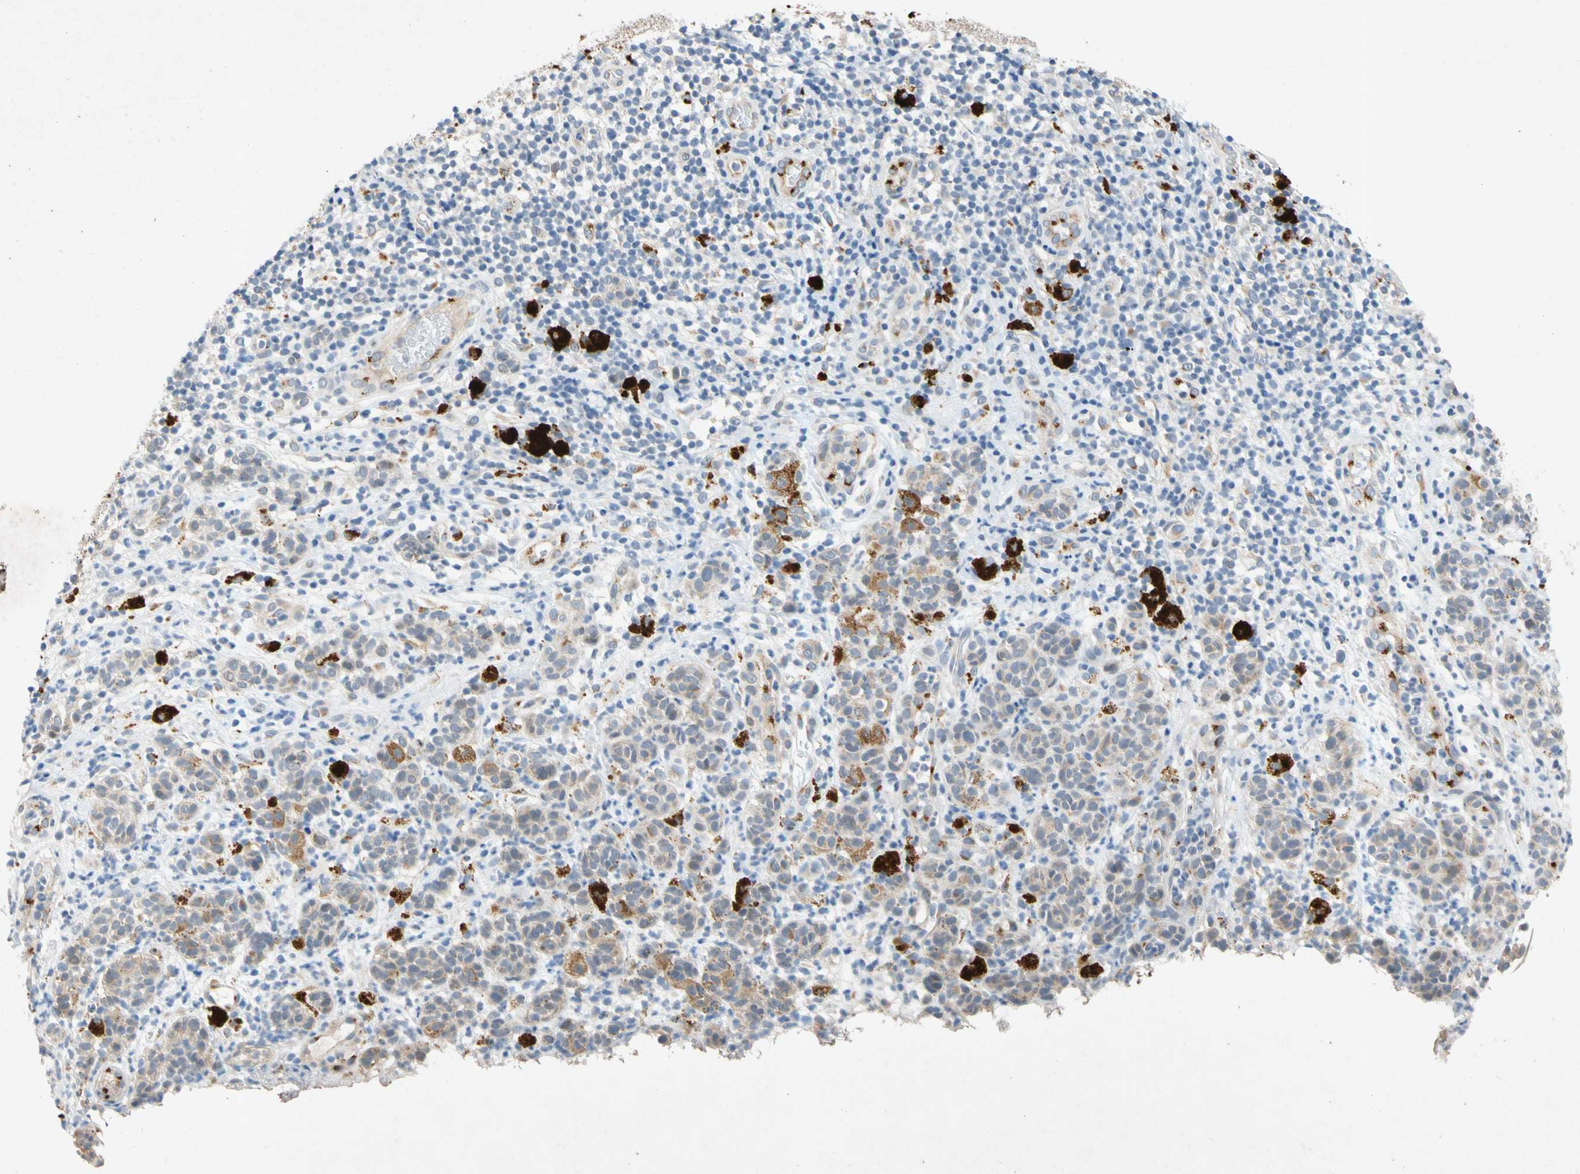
{"staining": {"intensity": "weak", "quantity": "25%-75%", "location": "cytoplasmic/membranous"}, "tissue": "melanoma", "cell_type": "Tumor cells", "image_type": "cancer", "snomed": [{"axis": "morphology", "description": "Malignant melanoma, NOS"}, {"axis": "topography", "description": "Skin"}], "caption": "About 25%-75% of tumor cells in human melanoma reveal weak cytoplasmic/membranous protein staining as visualized by brown immunohistochemical staining.", "gene": "GASK1B", "patient": {"sex": "male", "age": 64}}